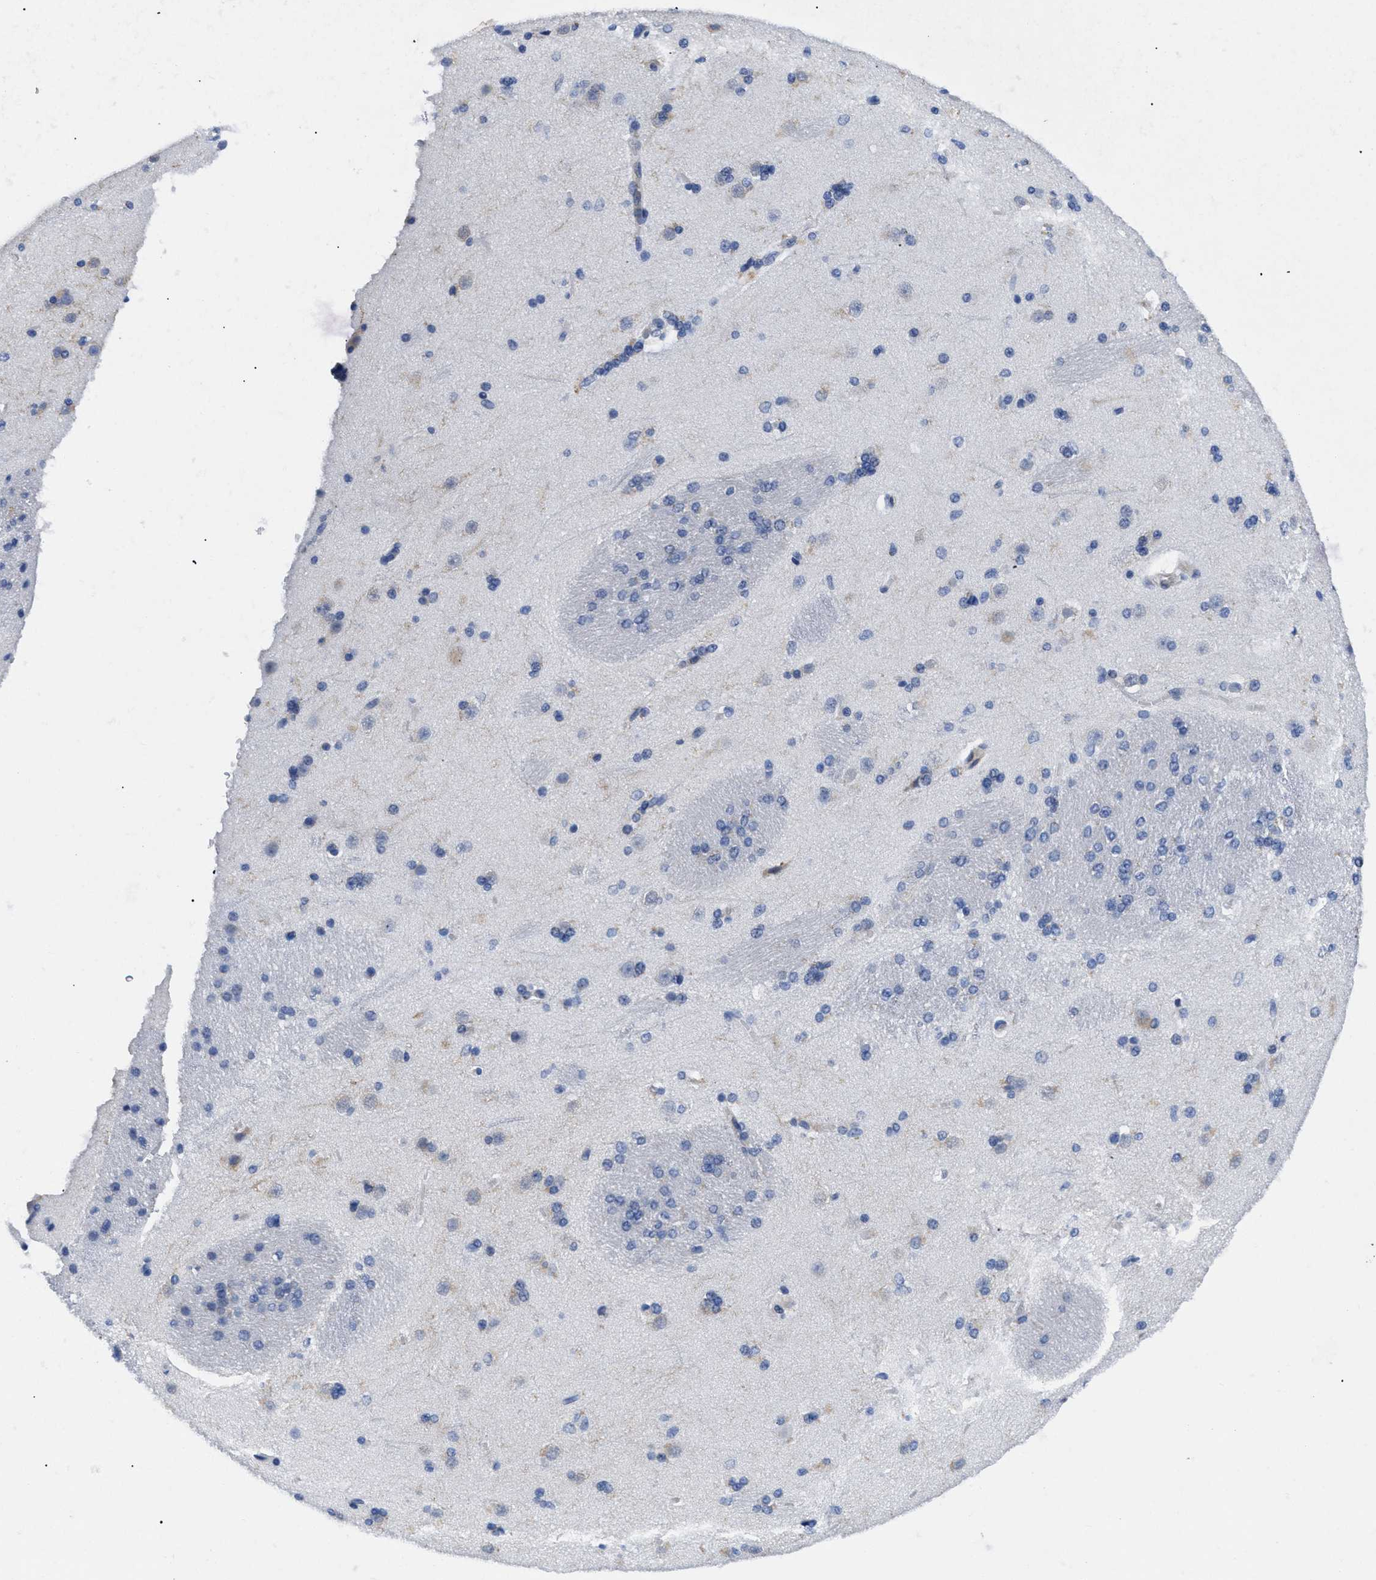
{"staining": {"intensity": "negative", "quantity": "none", "location": "none"}, "tissue": "caudate", "cell_type": "Glial cells", "image_type": "normal", "snomed": [{"axis": "morphology", "description": "Normal tissue, NOS"}, {"axis": "topography", "description": "Lateral ventricle wall"}], "caption": "Caudate was stained to show a protein in brown. There is no significant expression in glial cells. (DAB immunohistochemistry (IHC) with hematoxylin counter stain).", "gene": "TMEM68", "patient": {"sex": "female", "age": 19}}